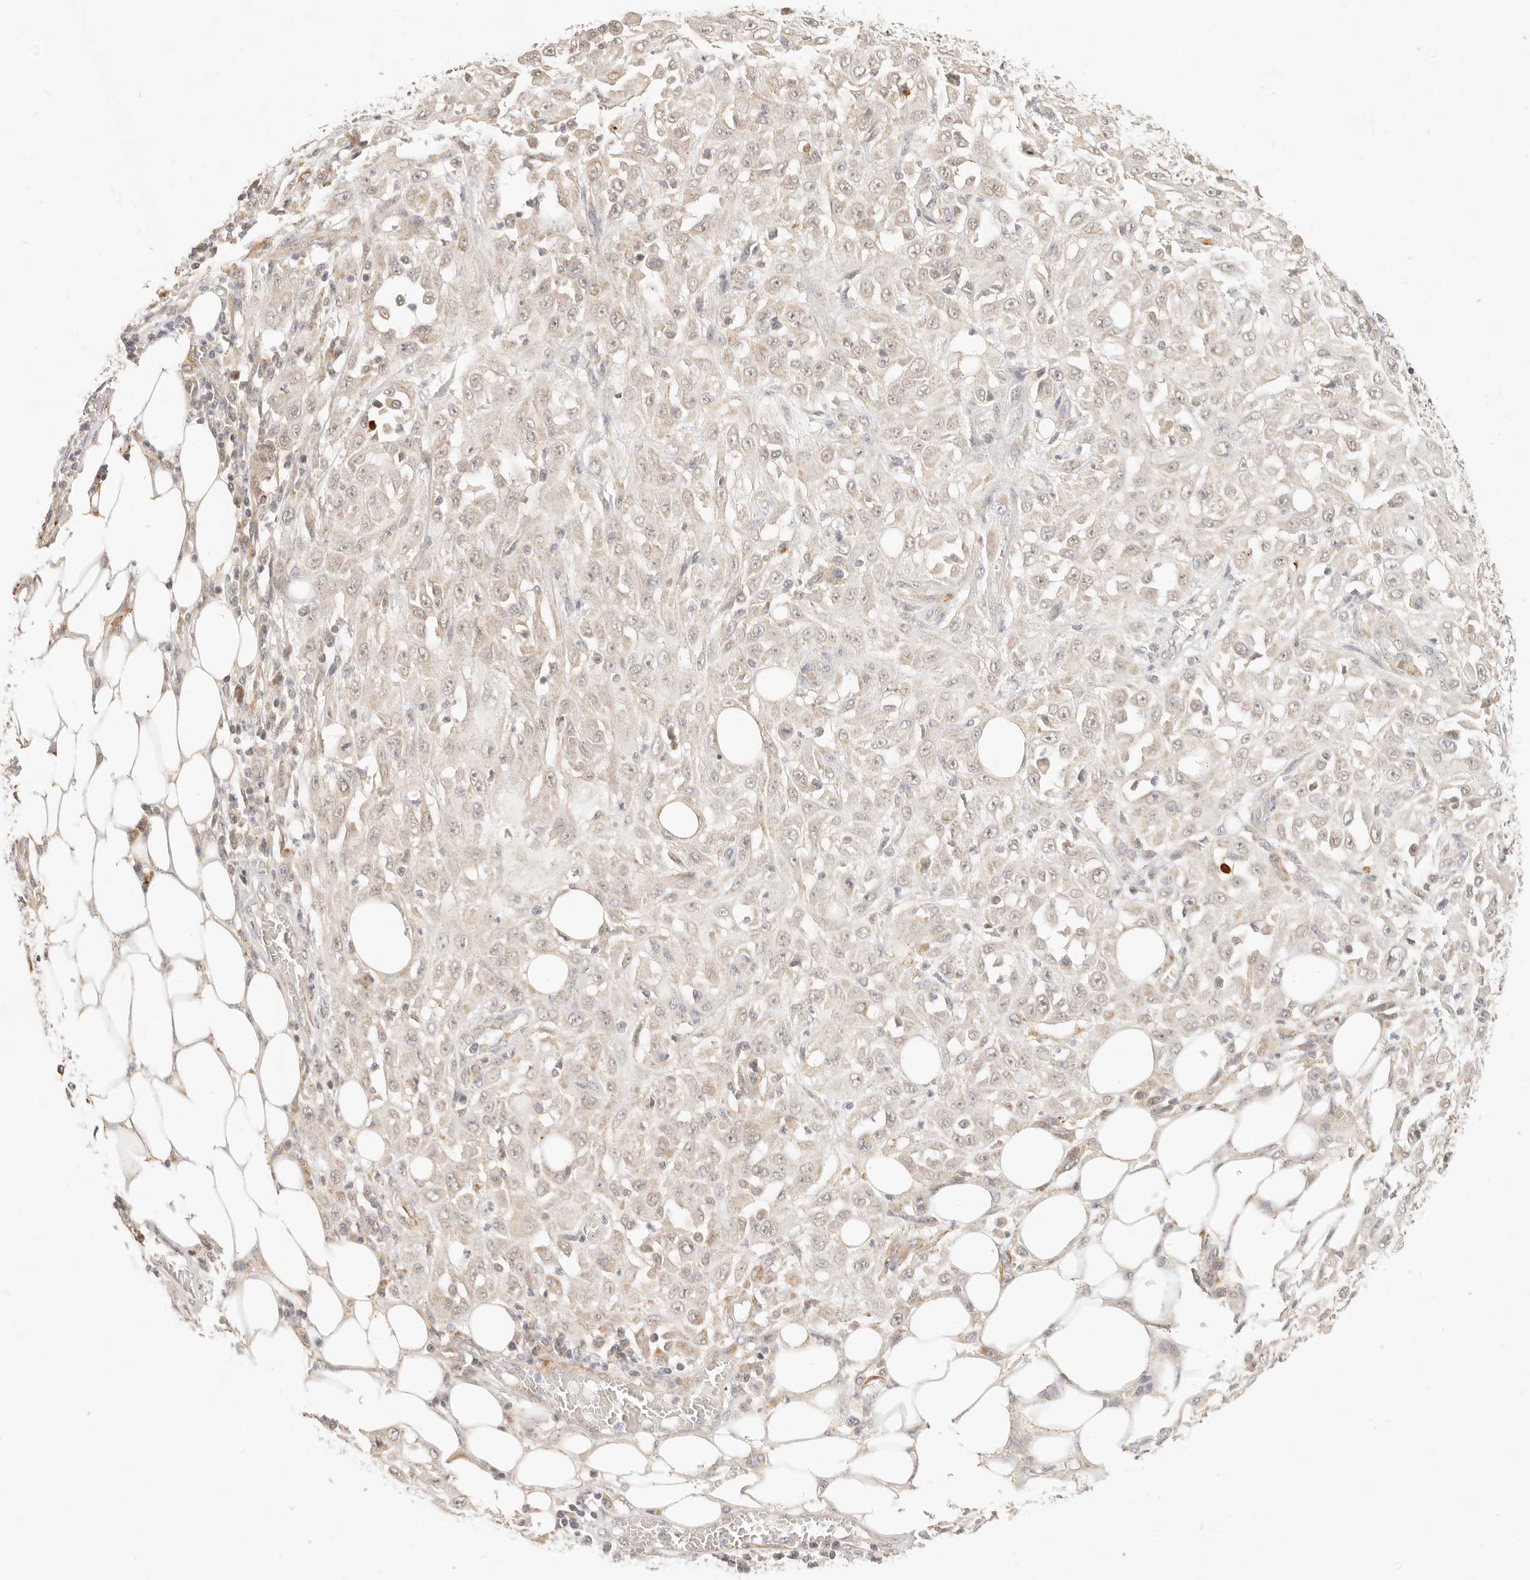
{"staining": {"intensity": "weak", "quantity": "<25%", "location": "cytoplasmic/membranous"}, "tissue": "skin cancer", "cell_type": "Tumor cells", "image_type": "cancer", "snomed": [{"axis": "morphology", "description": "Squamous cell carcinoma, NOS"}, {"axis": "morphology", "description": "Squamous cell carcinoma, metastatic, NOS"}, {"axis": "topography", "description": "Skin"}, {"axis": "topography", "description": "Lymph node"}], "caption": "This is an immunohistochemistry image of human skin cancer. There is no positivity in tumor cells.", "gene": "RUBCNL", "patient": {"sex": "male", "age": 75}}